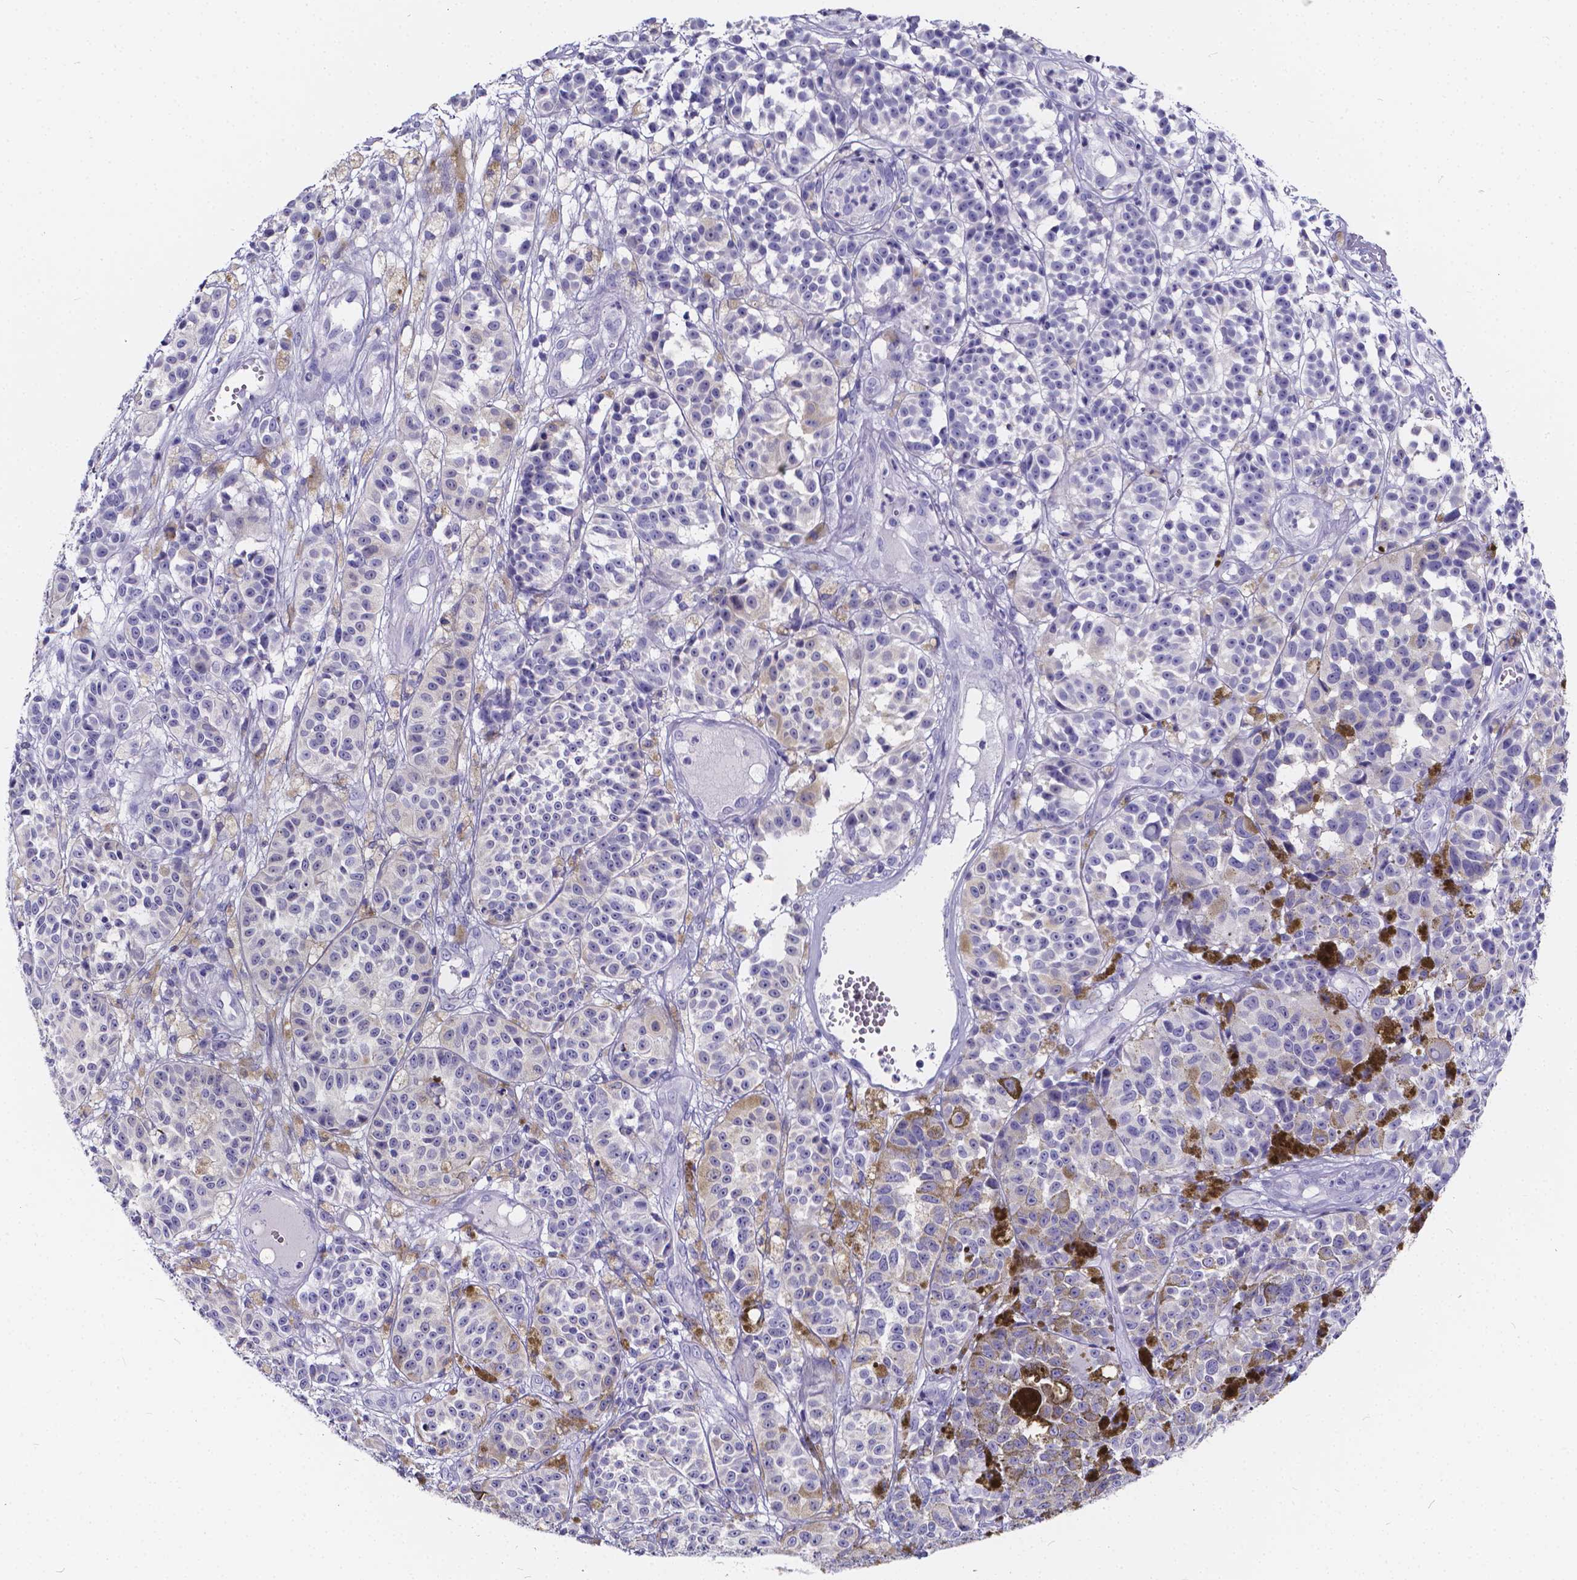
{"staining": {"intensity": "negative", "quantity": "none", "location": "none"}, "tissue": "melanoma", "cell_type": "Tumor cells", "image_type": "cancer", "snomed": [{"axis": "morphology", "description": "Malignant melanoma, NOS"}, {"axis": "topography", "description": "Skin"}], "caption": "Image shows no significant protein expression in tumor cells of melanoma.", "gene": "SPEF2", "patient": {"sex": "female", "age": 58}}